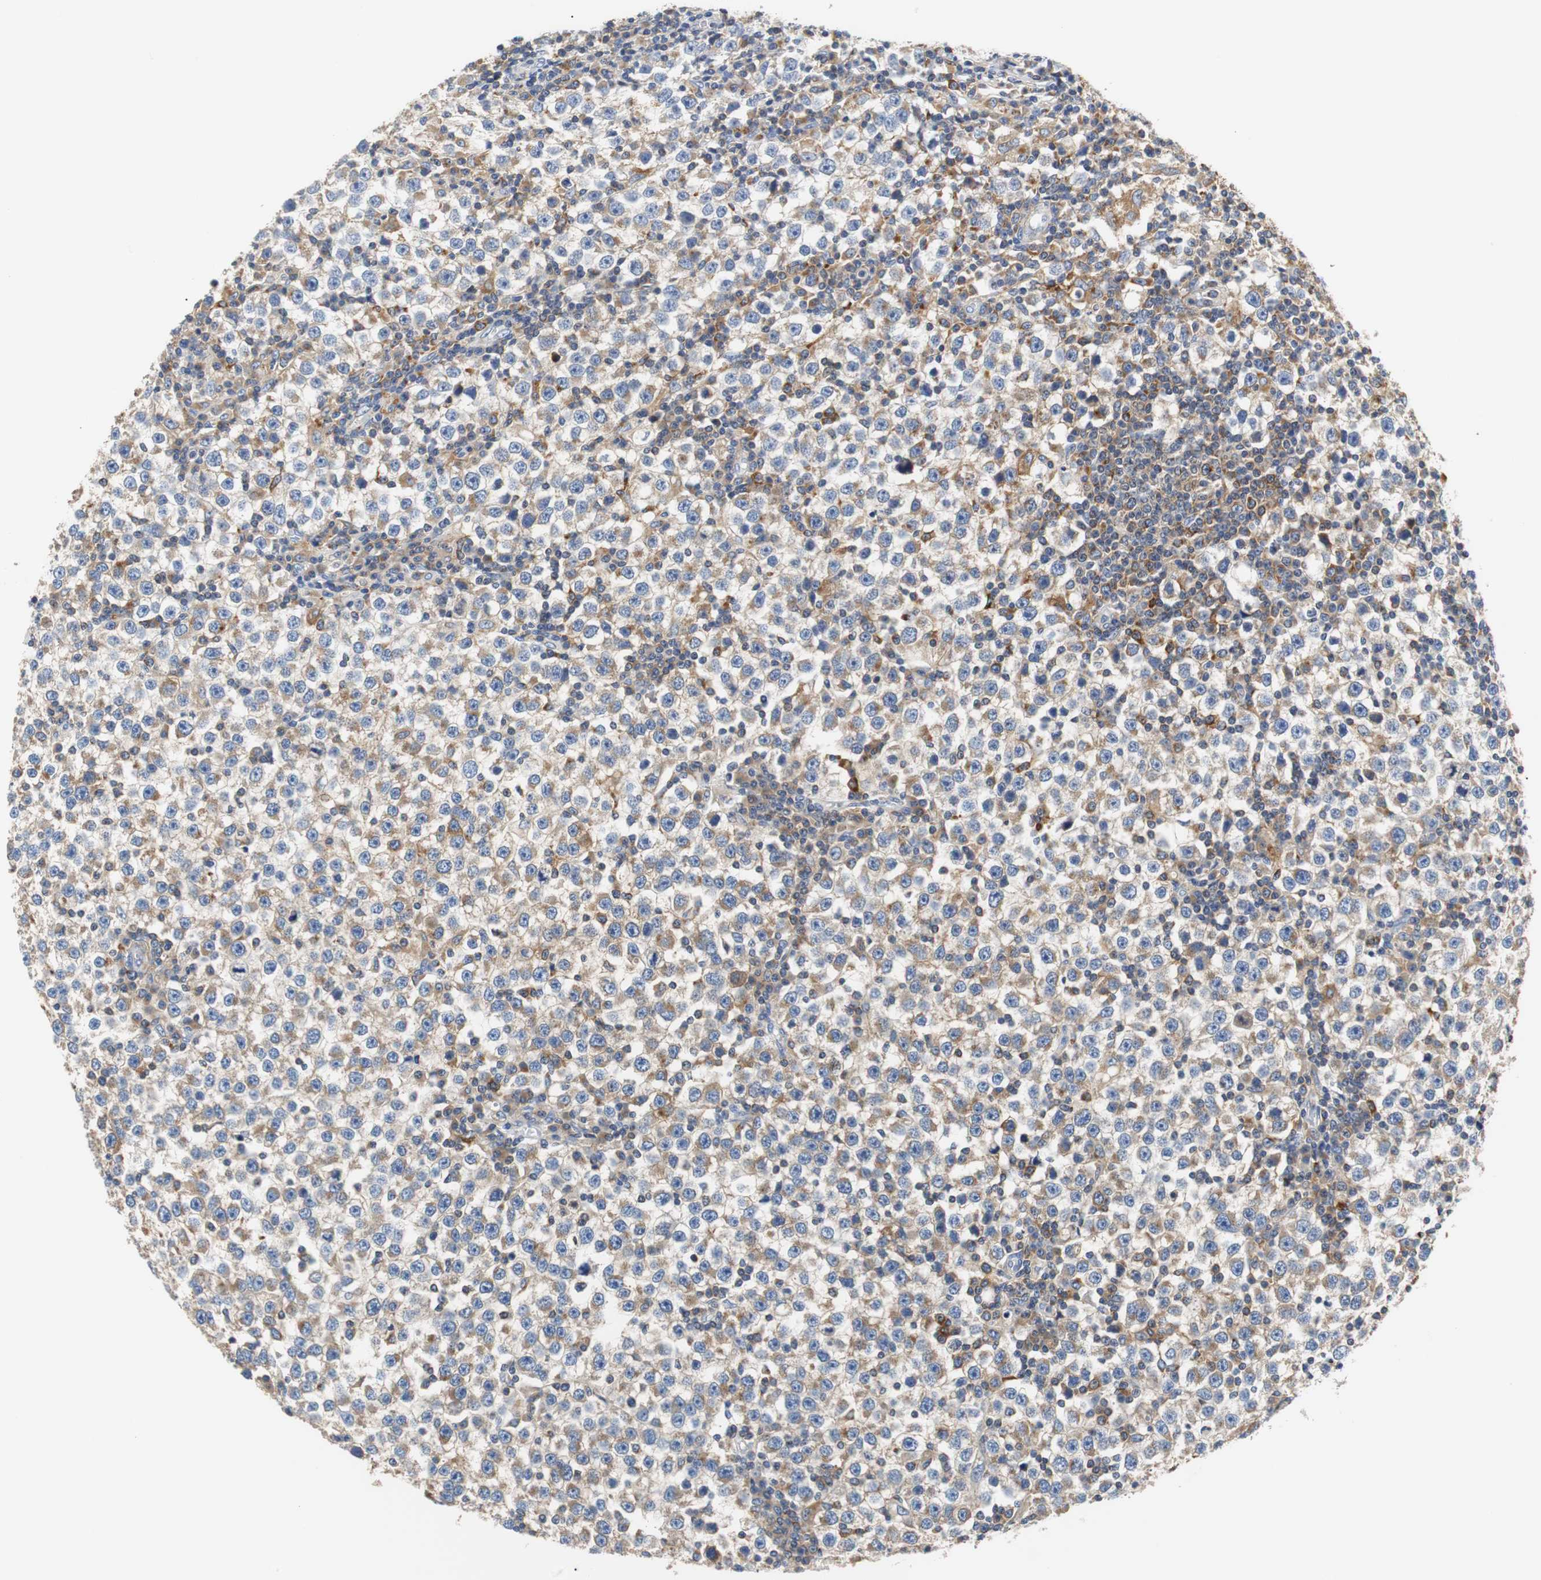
{"staining": {"intensity": "moderate", "quantity": "25%-75%", "location": "cytoplasmic/membranous"}, "tissue": "testis cancer", "cell_type": "Tumor cells", "image_type": "cancer", "snomed": [{"axis": "morphology", "description": "Seminoma, NOS"}, {"axis": "topography", "description": "Testis"}], "caption": "Immunohistochemical staining of testis cancer (seminoma) displays medium levels of moderate cytoplasmic/membranous positivity in about 25%-75% of tumor cells. (IHC, brightfield microscopy, high magnification).", "gene": "VAMP8", "patient": {"sex": "male", "age": 65}}